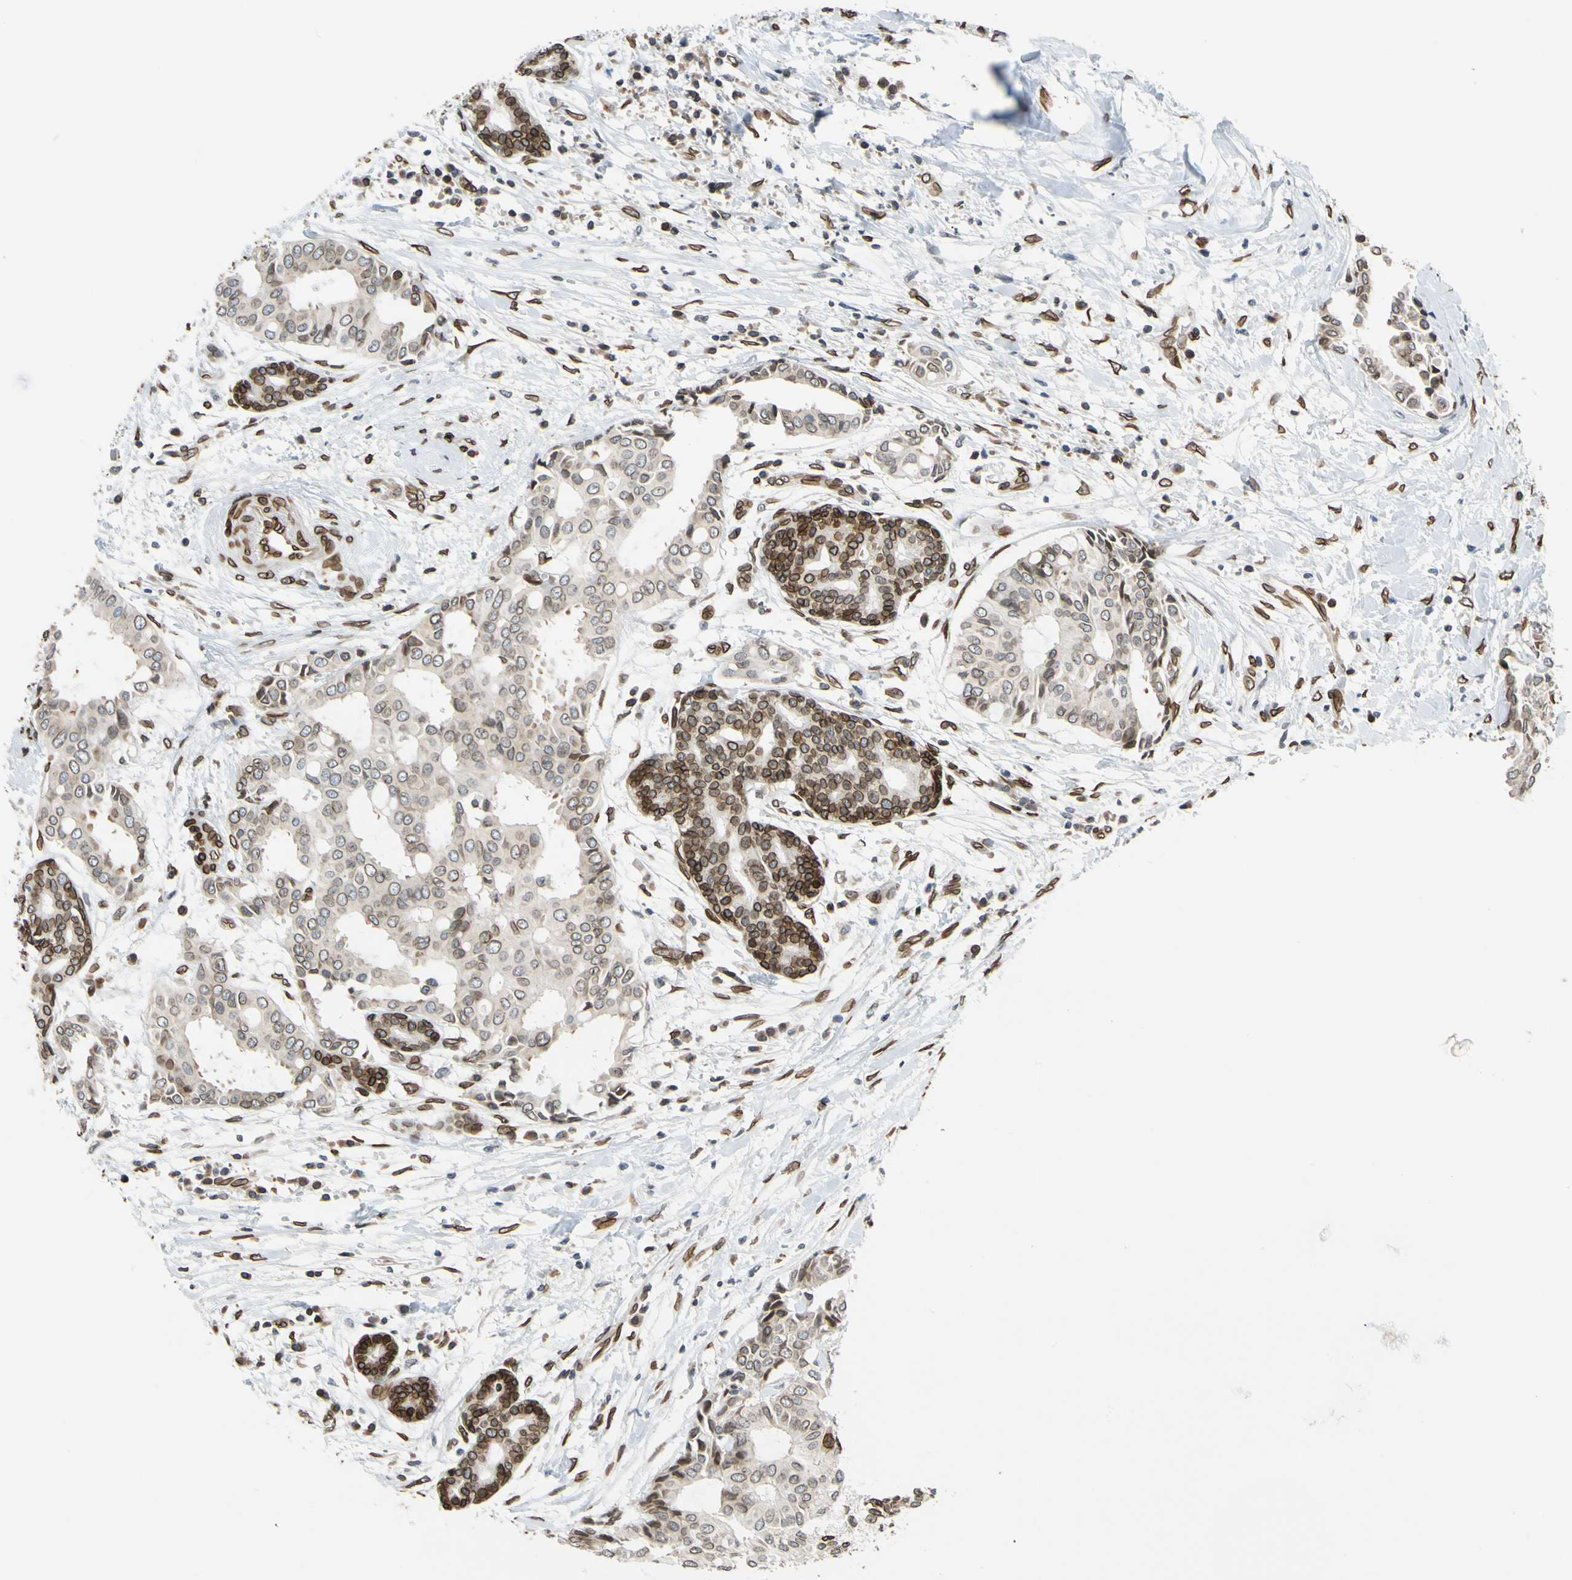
{"staining": {"intensity": "strong", "quantity": "25%-75%", "location": "cytoplasmic/membranous,nuclear"}, "tissue": "head and neck cancer", "cell_type": "Tumor cells", "image_type": "cancer", "snomed": [{"axis": "morphology", "description": "Adenocarcinoma, NOS"}, {"axis": "topography", "description": "Salivary gland"}, {"axis": "topography", "description": "Head-Neck"}], "caption": "This image displays immunohistochemistry (IHC) staining of head and neck cancer, with high strong cytoplasmic/membranous and nuclear expression in approximately 25%-75% of tumor cells.", "gene": "SUN1", "patient": {"sex": "female", "age": 59}}